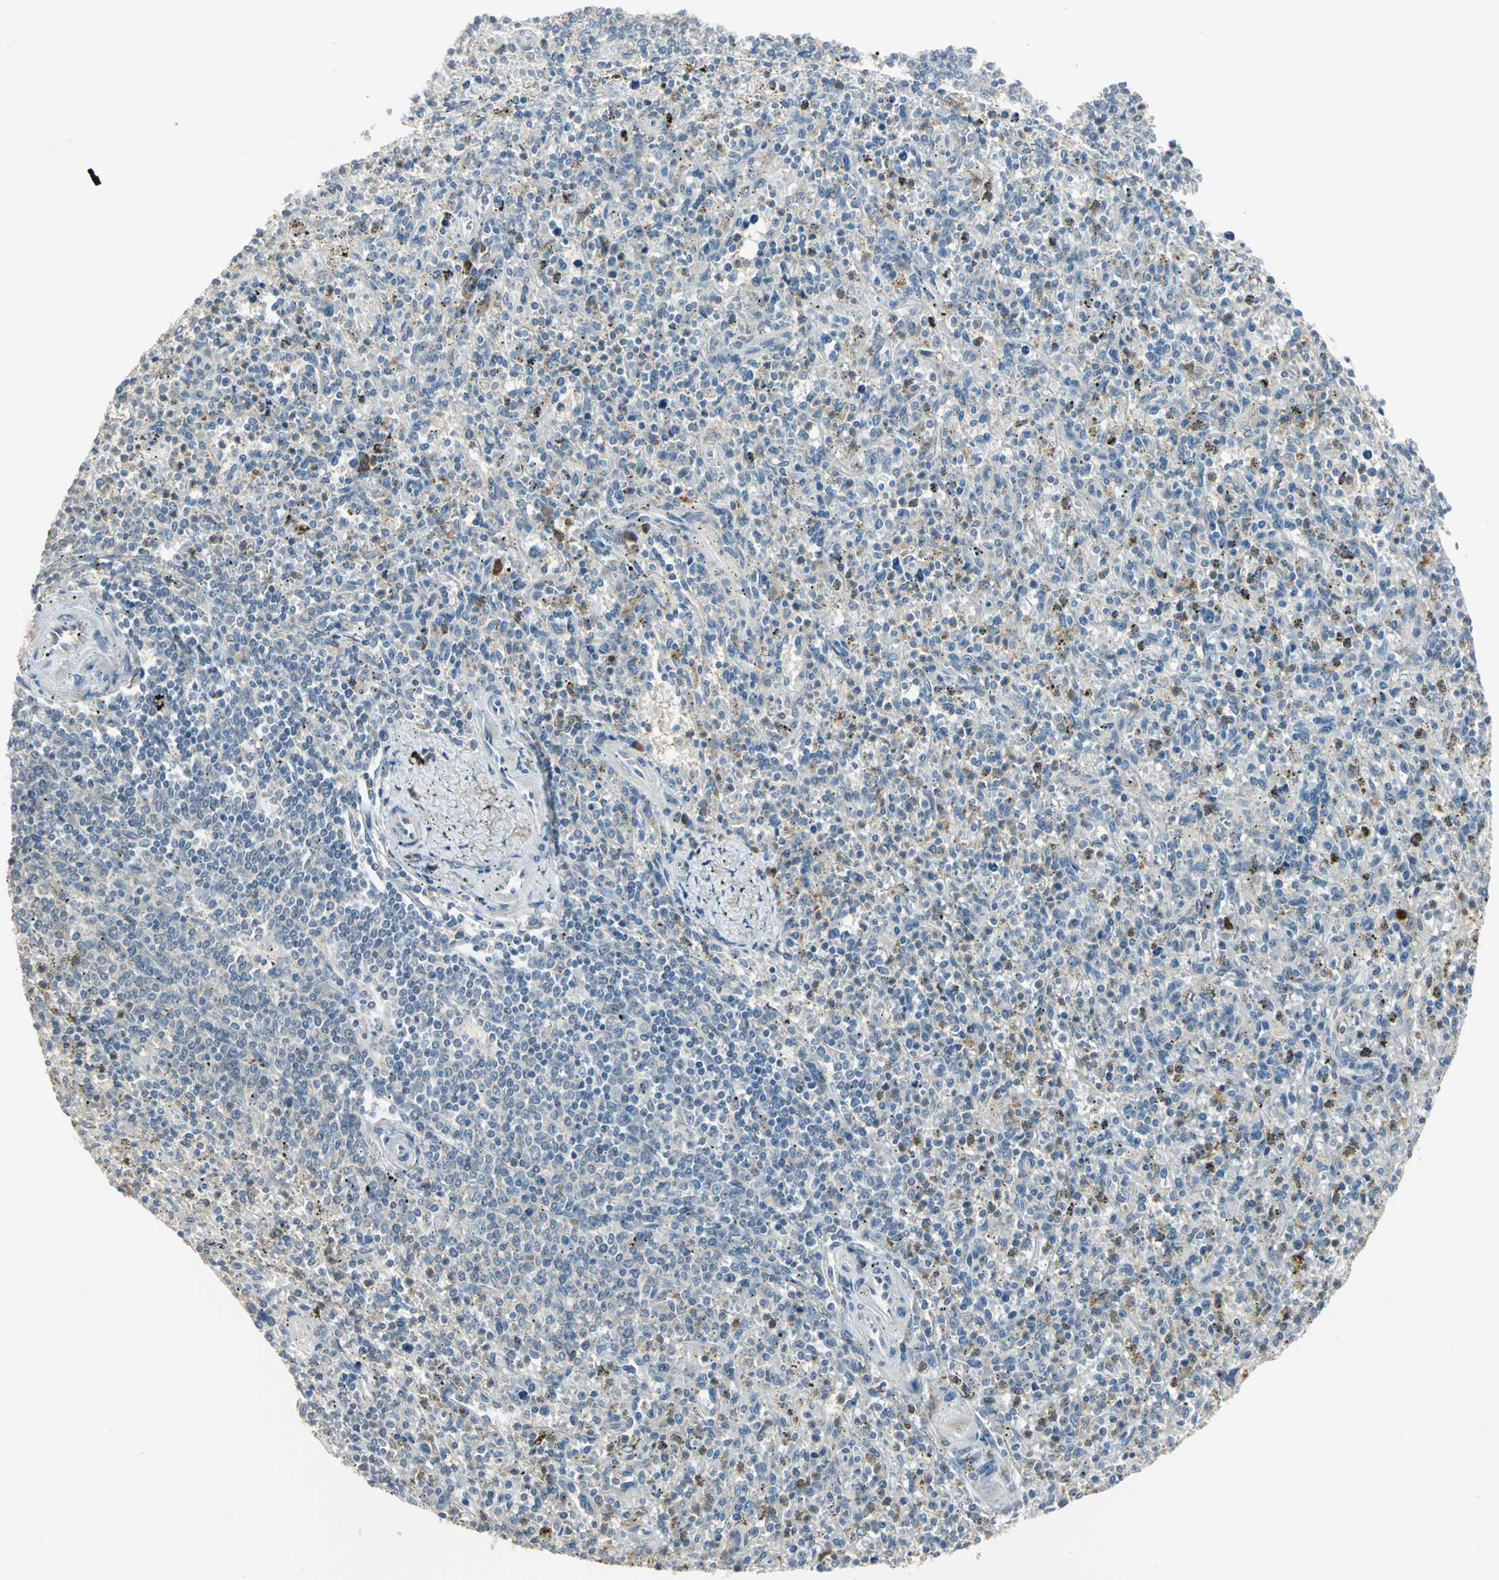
{"staining": {"intensity": "weak", "quantity": "<25%", "location": "cytoplasmic/membranous"}, "tissue": "spleen", "cell_type": "Cells in red pulp", "image_type": "normal", "snomed": [{"axis": "morphology", "description": "Normal tissue, NOS"}, {"axis": "topography", "description": "Spleen"}], "caption": "A high-resolution histopathology image shows immunohistochemistry (IHC) staining of benign spleen, which reveals no significant positivity in cells in red pulp. (Immunohistochemistry, brightfield microscopy, high magnification).", "gene": "PROC", "patient": {"sex": "male", "age": 72}}